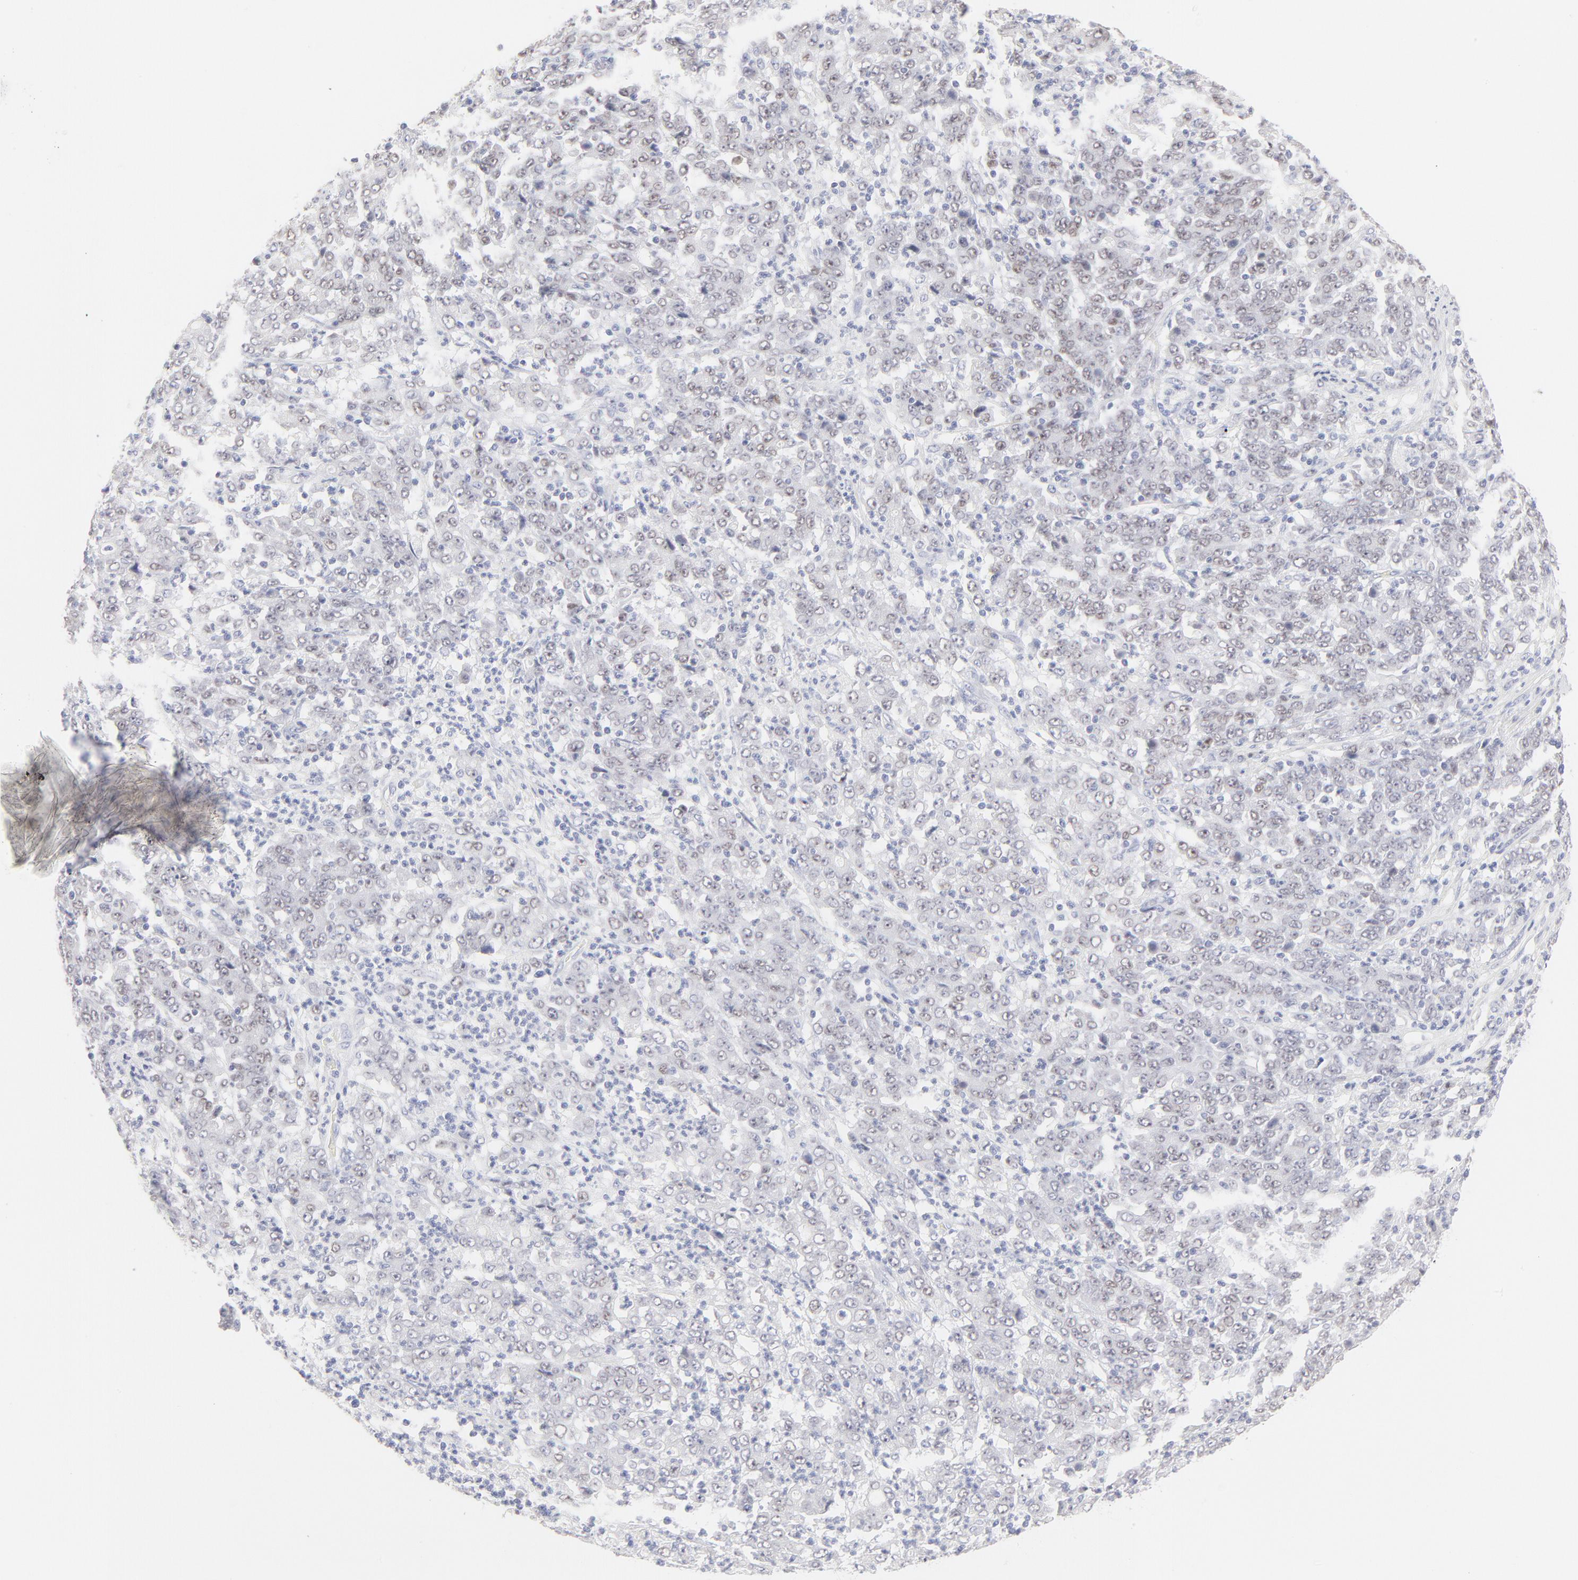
{"staining": {"intensity": "weak", "quantity": ">75%", "location": "nuclear"}, "tissue": "stomach cancer", "cell_type": "Tumor cells", "image_type": "cancer", "snomed": [{"axis": "morphology", "description": "Adenocarcinoma, NOS"}, {"axis": "topography", "description": "Stomach, lower"}], "caption": "The histopathology image reveals staining of stomach cancer, revealing weak nuclear protein staining (brown color) within tumor cells.", "gene": "ELF3", "patient": {"sex": "female", "age": 71}}